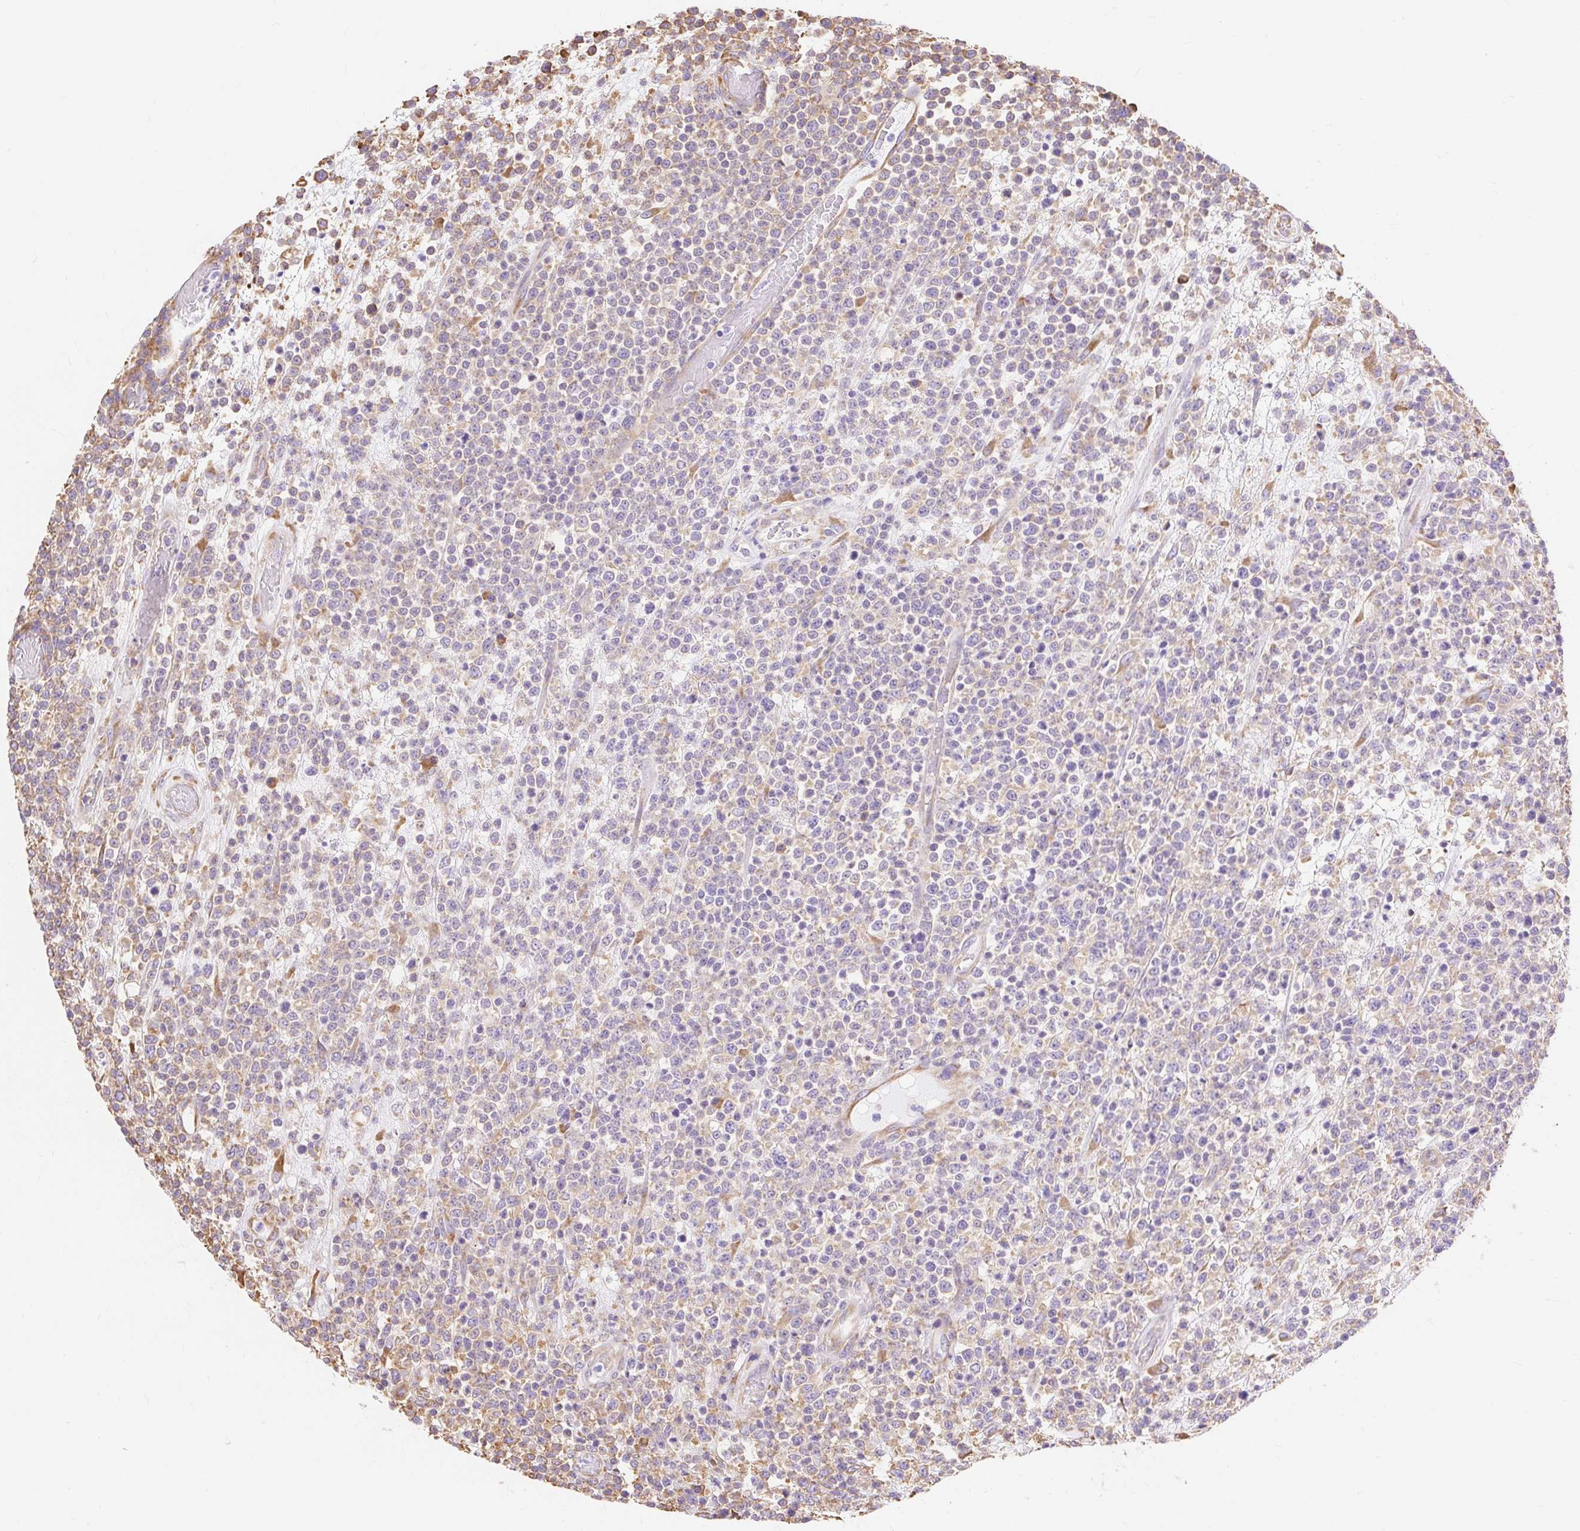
{"staining": {"intensity": "weak", "quantity": "25%-75%", "location": "cytoplasmic/membranous"}, "tissue": "lymphoma", "cell_type": "Tumor cells", "image_type": "cancer", "snomed": [{"axis": "morphology", "description": "Malignant lymphoma, non-Hodgkin's type, High grade"}, {"axis": "topography", "description": "Colon"}], "caption": "The photomicrograph reveals immunohistochemical staining of lymphoma. There is weak cytoplasmic/membranous expression is identified in approximately 25%-75% of tumor cells. The staining was performed using DAB (3,3'-diaminobenzidine) to visualize the protein expression in brown, while the nuclei were stained in blue with hematoxylin (Magnification: 20x).", "gene": "RPS17", "patient": {"sex": "female", "age": 53}}